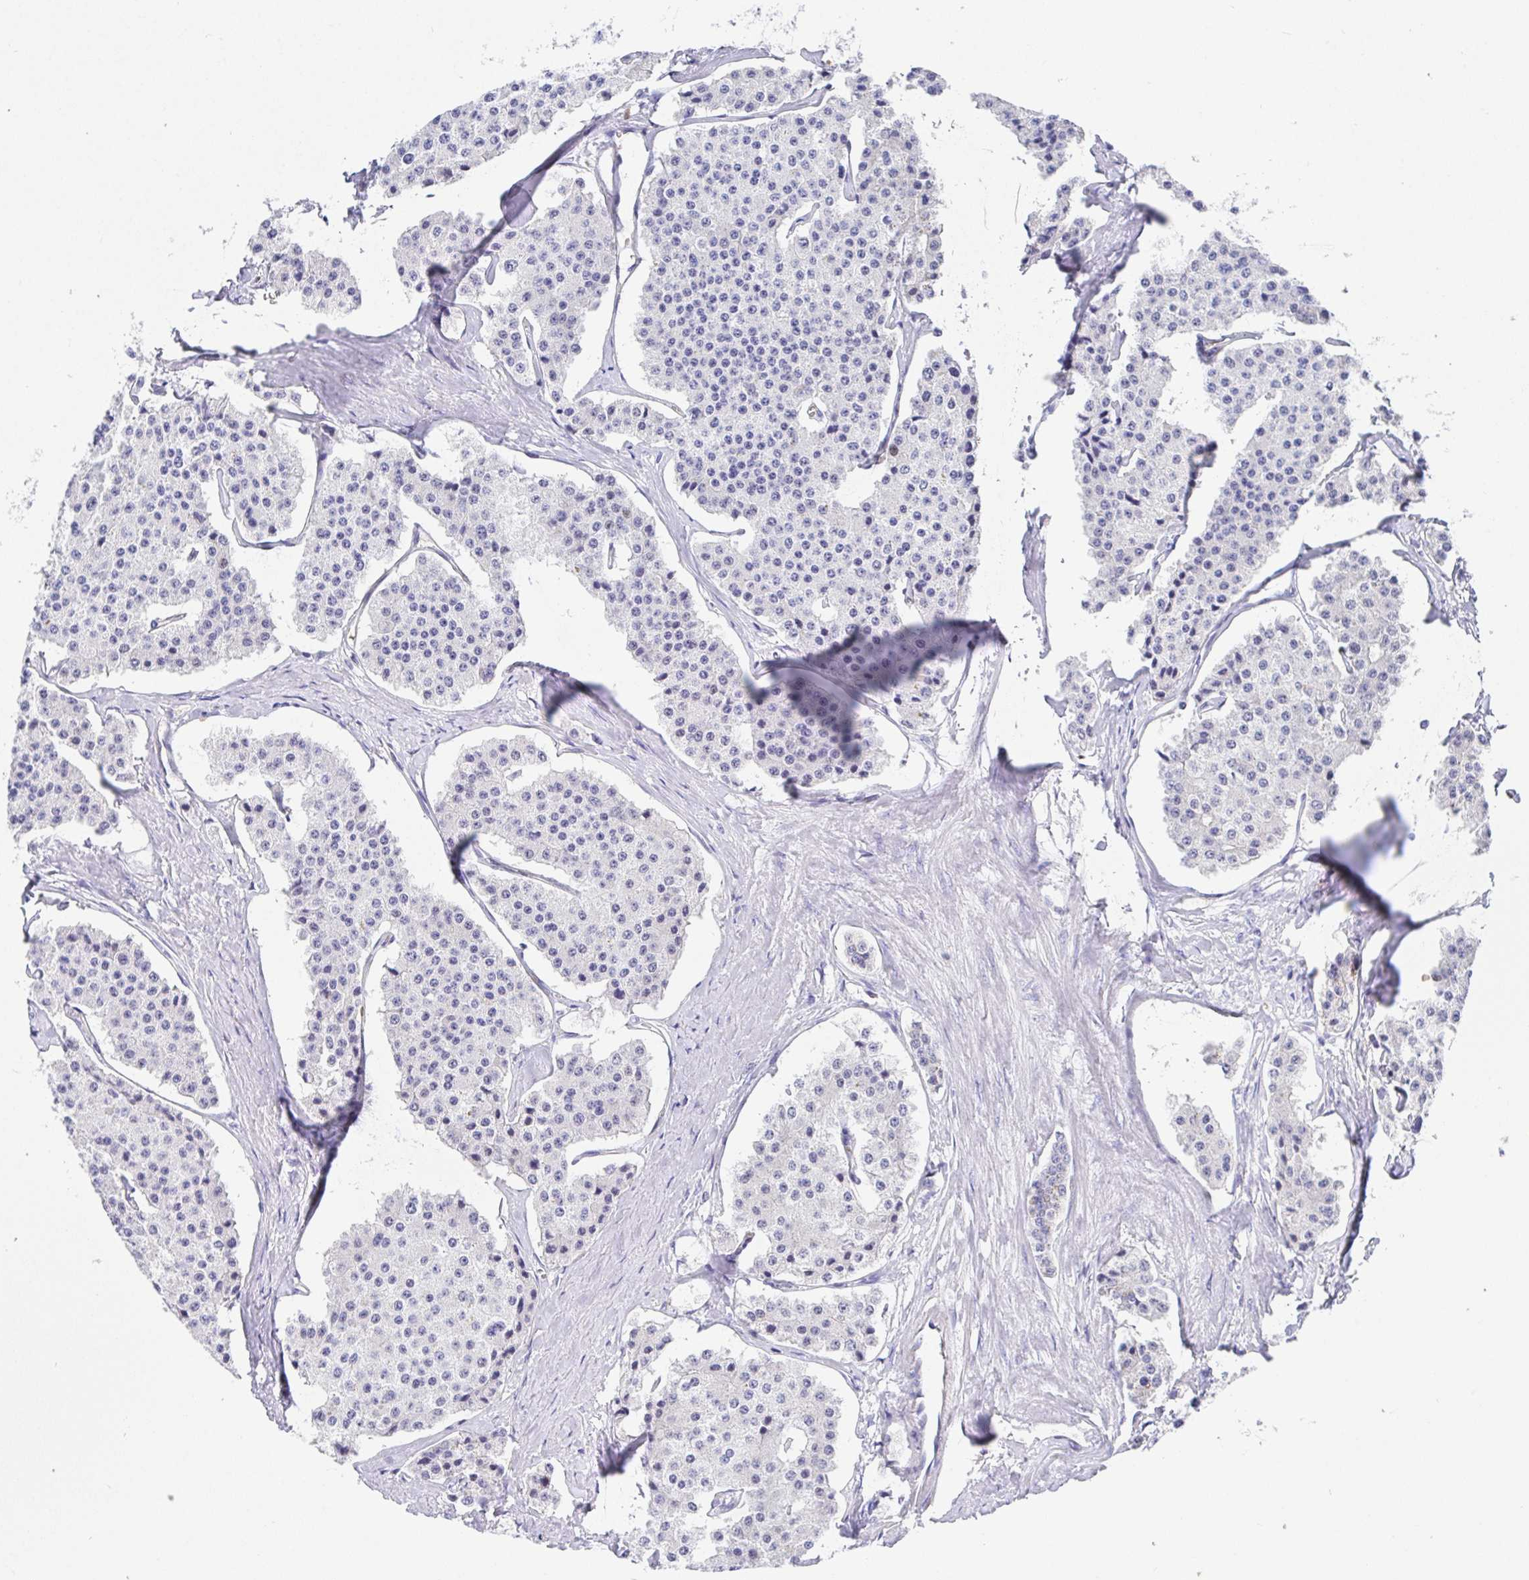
{"staining": {"intensity": "negative", "quantity": "none", "location": "none"}, "tissue": "carcinoid", "cell_type": "Tumor cells", "image_type": "cancer", "snomed": [{"axis": "morphology", "description": "Carcinoid, malignant, NOS"}, {"axis": "topography", "description": "Small intestine"}], "caption": "Immunohistochemical staining of human carcinoid reveals no significant positivity in tumor cells.", "gene": "TIMELESS", "patient": {"sex": "female", "age": 65}}